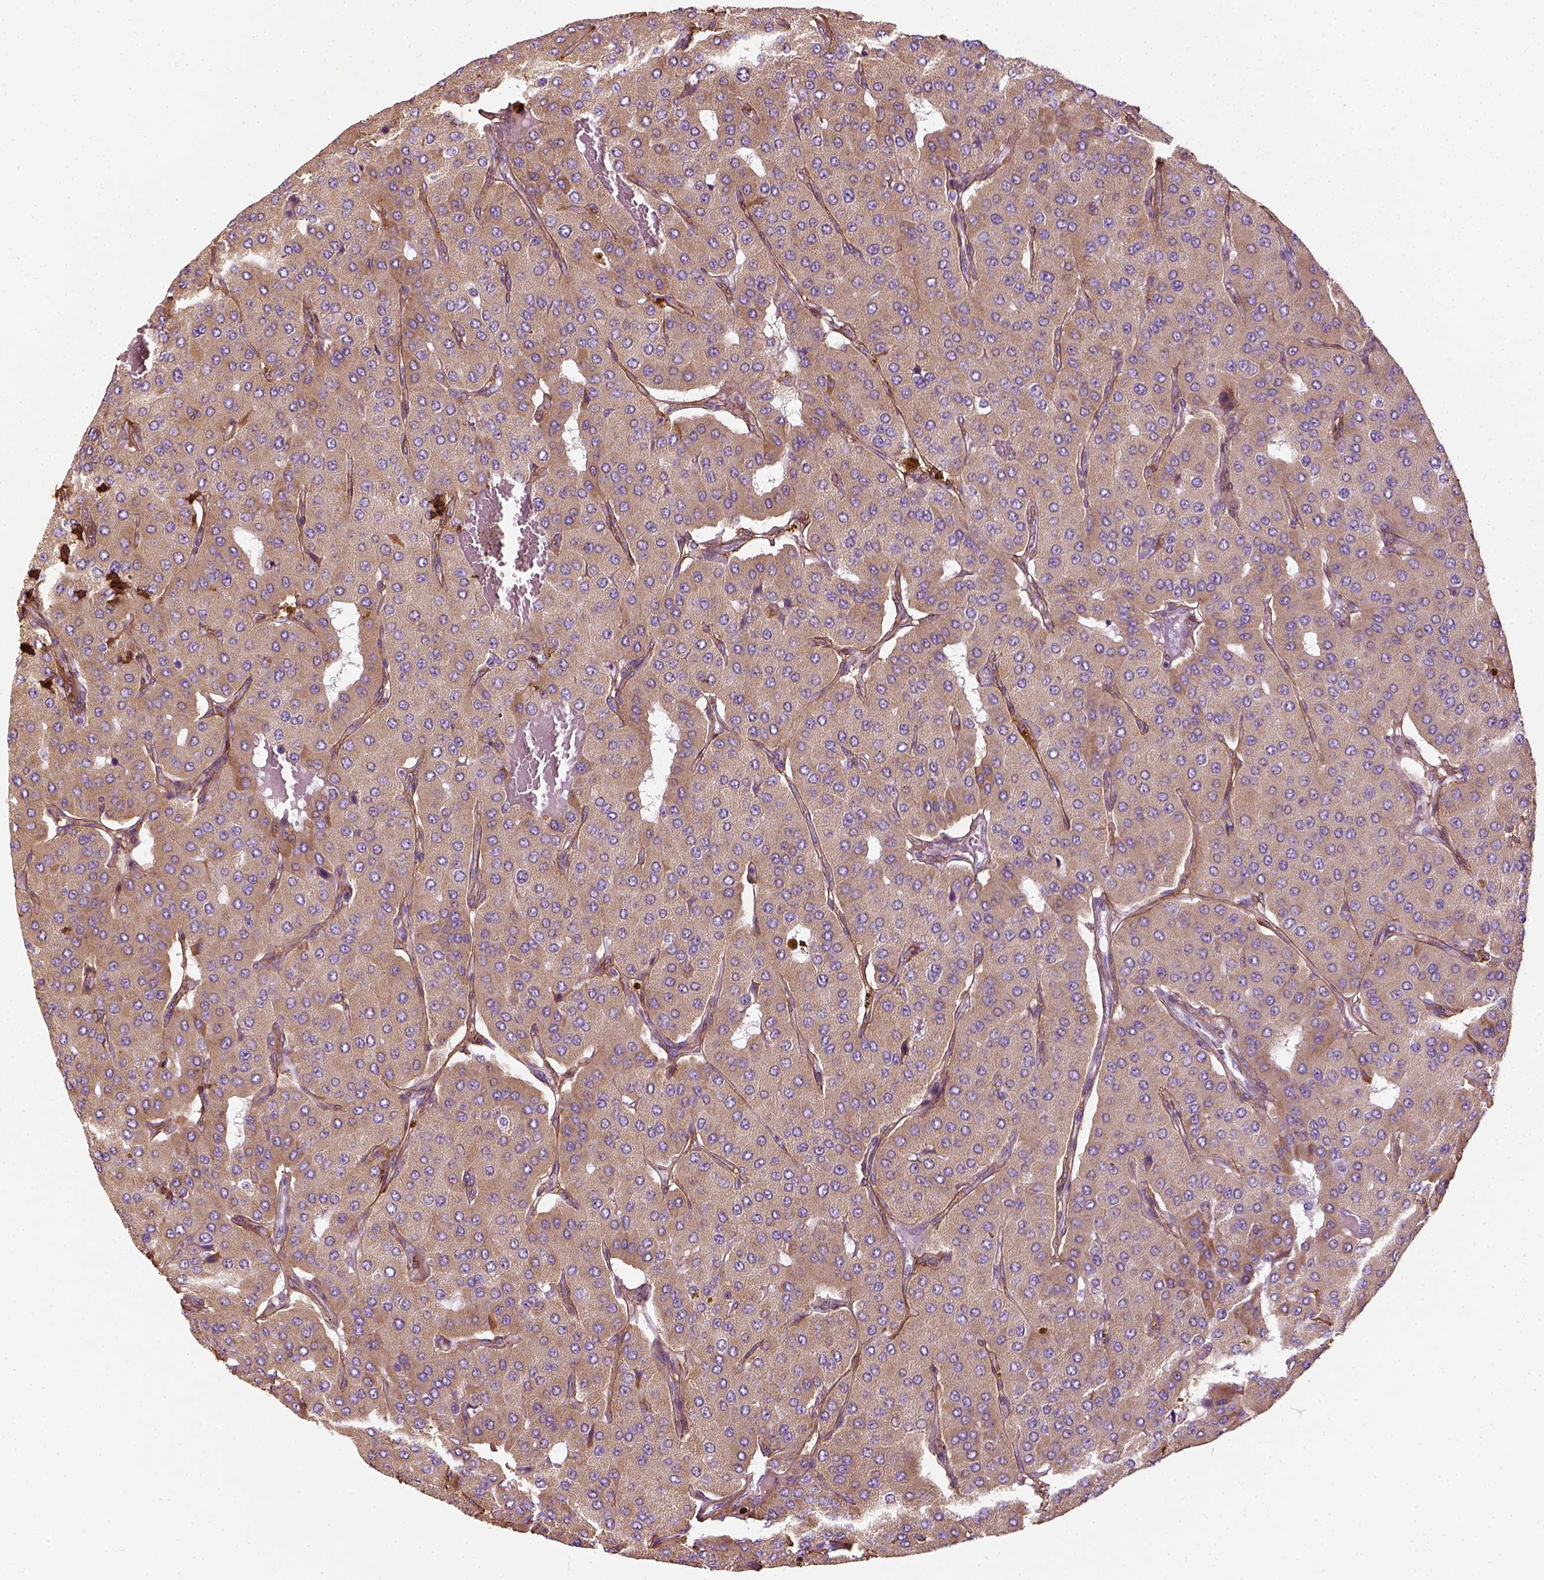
{"staining": {"intensity": "weak", "quantity": ">75%", "location": "cytoplasmic/membranous"}, "tissue": "parathyroid gland", "cell_type": "Glandular cells", "image_type": "normal", "snomed": [{"axis": "morphology", "description": "Normal tissue, NOS"}, {"axis": "morphology", "description": "Adenoma, NOS"}, {"axis": "topography", "description": "Parathyroid gland"}], "caption": "Parathyroid gland stained with IHC demonstrates weak cytoplasmic/membranous expression in approximately >75% of glandular cells. The staining was performed using DAB to visualize the protein expression in brown, while the nuclei were stained in blue with hematoxylin (Magnification: 20x).", "gene": "COL6A2", "patient": {"sex": "female", "age": 86}}